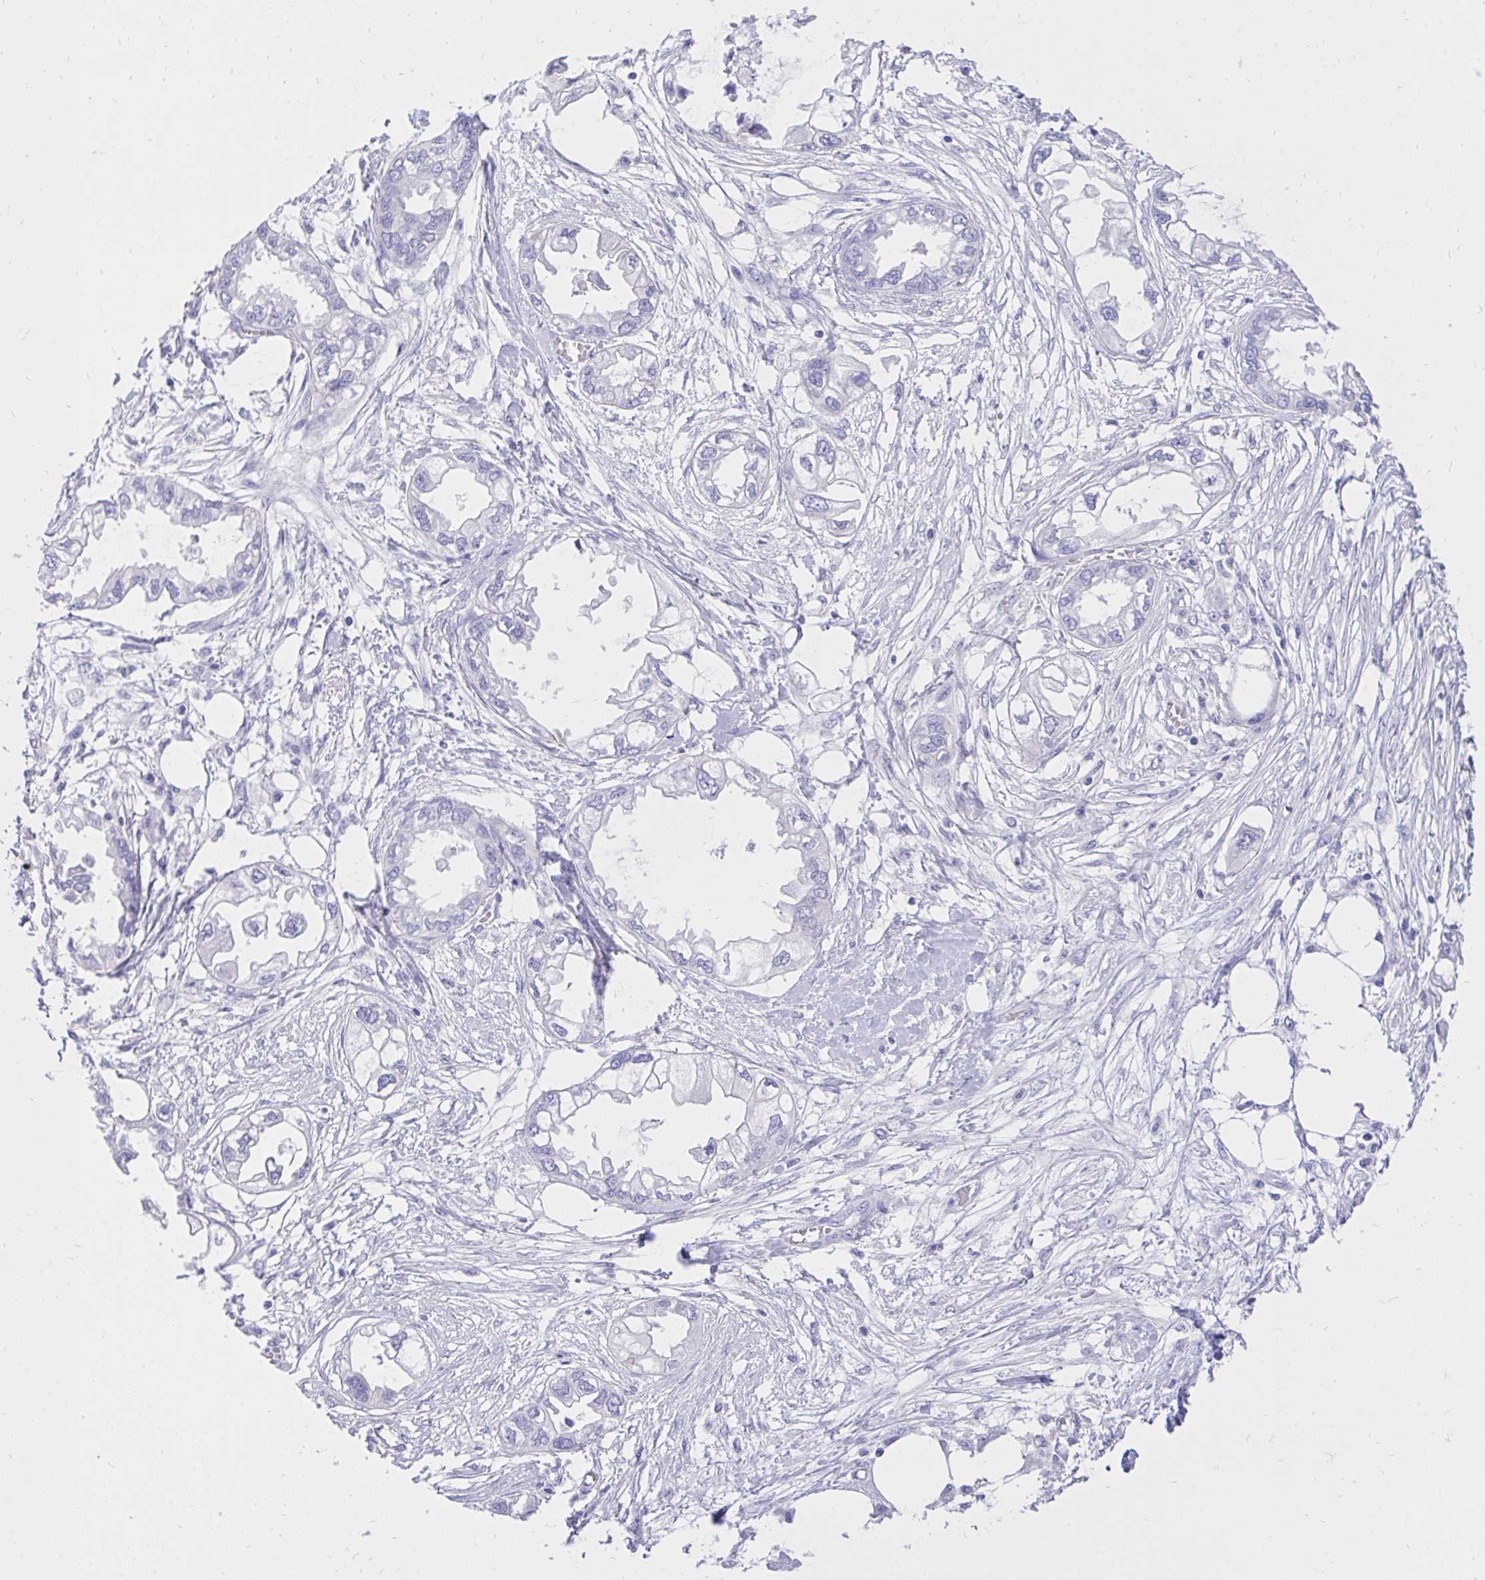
{"staining": {"intensity": "negative", "quantity": "none", "location": "none"}, "tissue": "endometrial cancer", "cell_type": "Tumor cells", "image_type": "cancer", "snomed": [{"axis": "morphology", "description": "Adenocarcinoma, NOS"}, {"axis": "morphology", "description": "Adenocarcinoma, metastatic, NOS"}, {"axis": "topography", "description": "Adipose tissue"}, {"axis": "topography", "description": "Endometrium"}], "caption": "A photomicrograph of metastatic adenocarcinoma (endometrial) stained for a protein exhibits no brown staining in tumor cells. (Stains: DAB immunohistochemistry with hematoxylin counter stain, Microscopy: brightfield microscopy at high magnification).", "gene": "MON1A", "patient": {"sex": "female", "age": 67}}